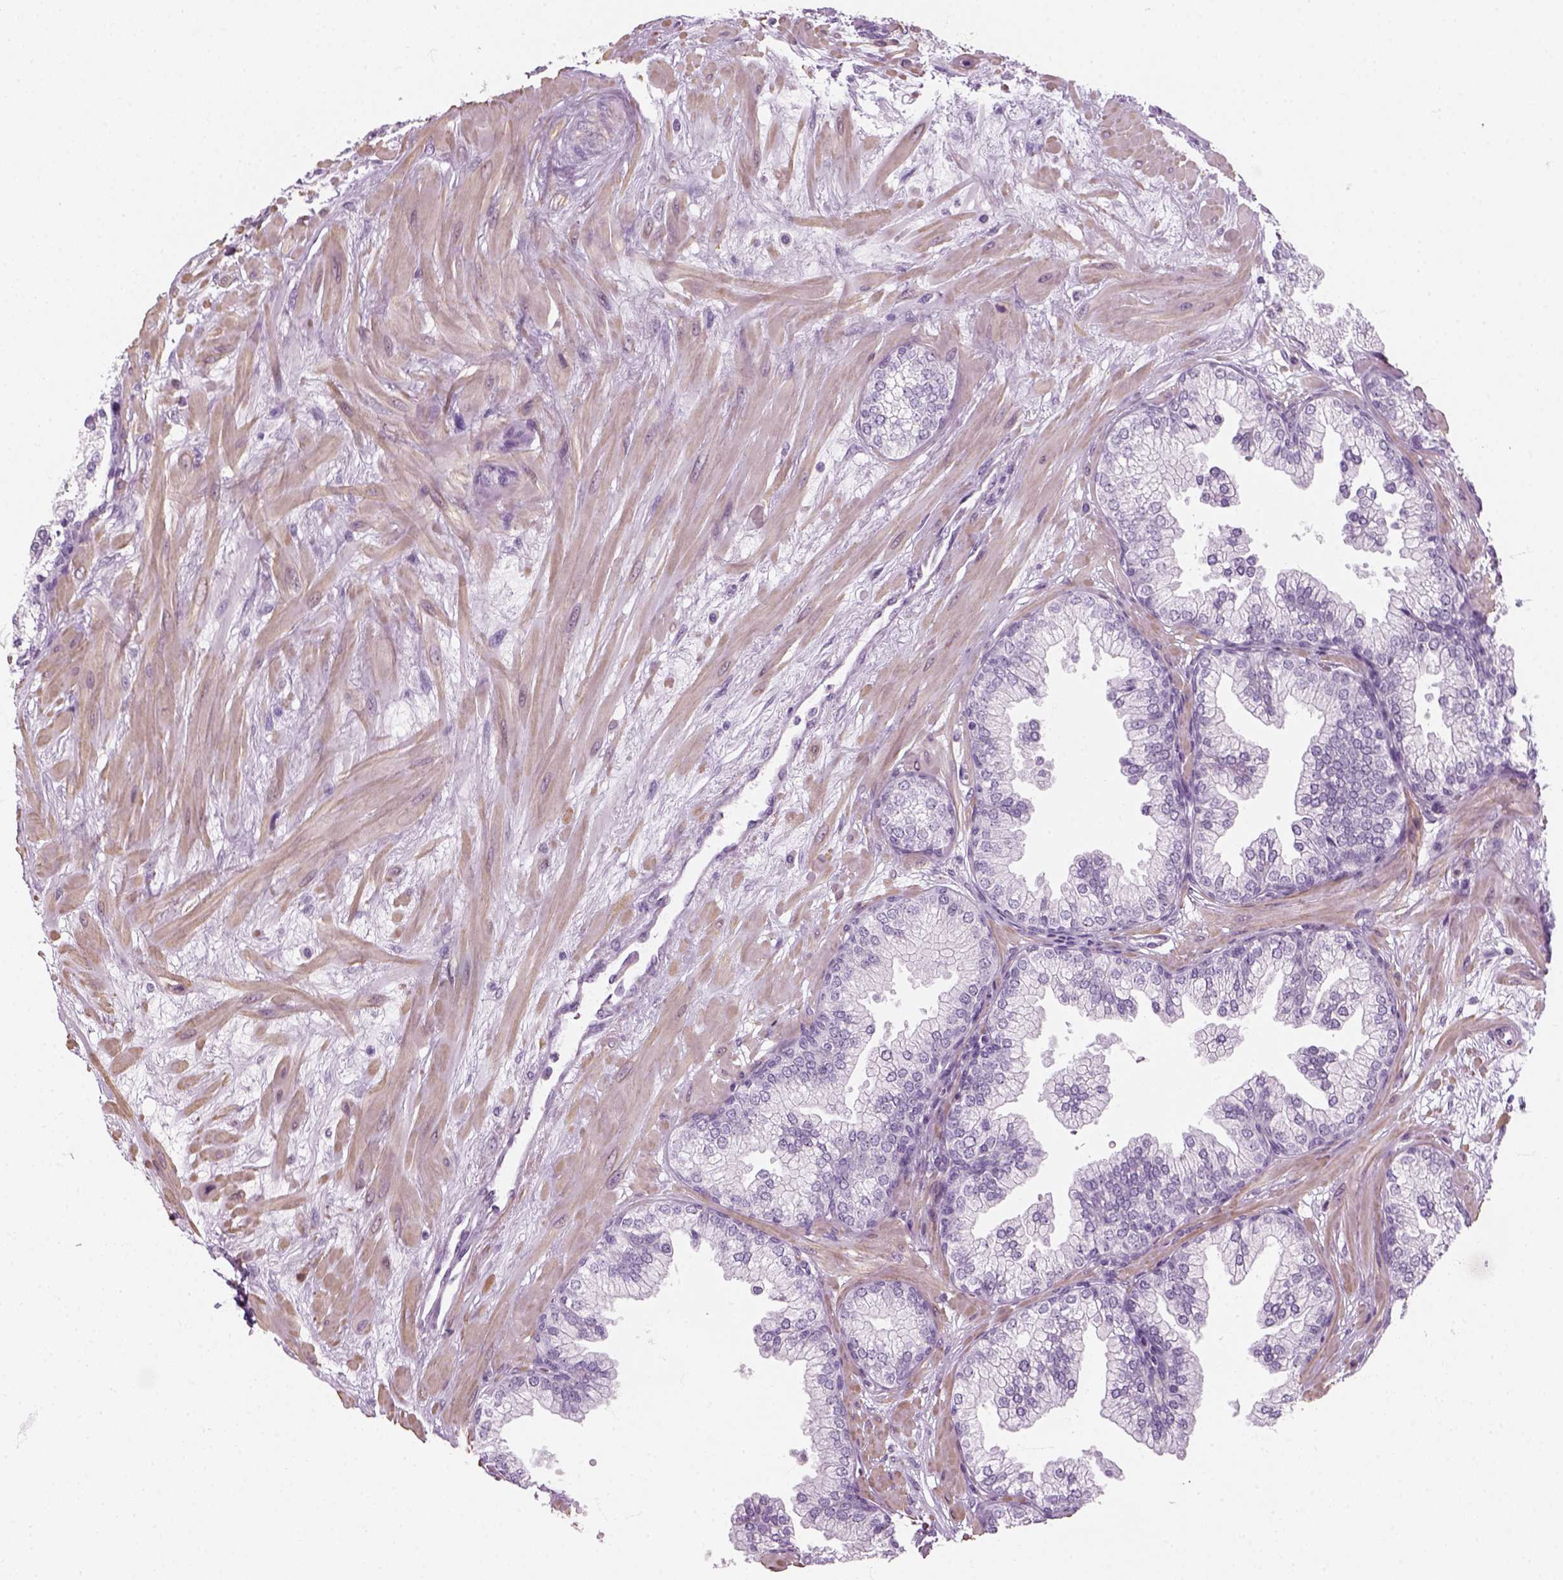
{"staining": {"intensity": "negative", "quantity": "none", "location": "none"}, "tissue": "prostate", "cell_type": "Glandular cells", "image_type": "normal", "snomed": [{"axis": "morphology", "description": "Normal tissue, NOS"}, {"axis": "topography", "description": "Prostate"}, {"axis": "topography", "description": "Peripheral nerve tissue"}], "caption": "Prostate stained for a protein using immunohistochemistry (IHC) displays no staining glandular cells.", "gene": "ZNF865", "patient": {"sex": "male", "age": 61}}